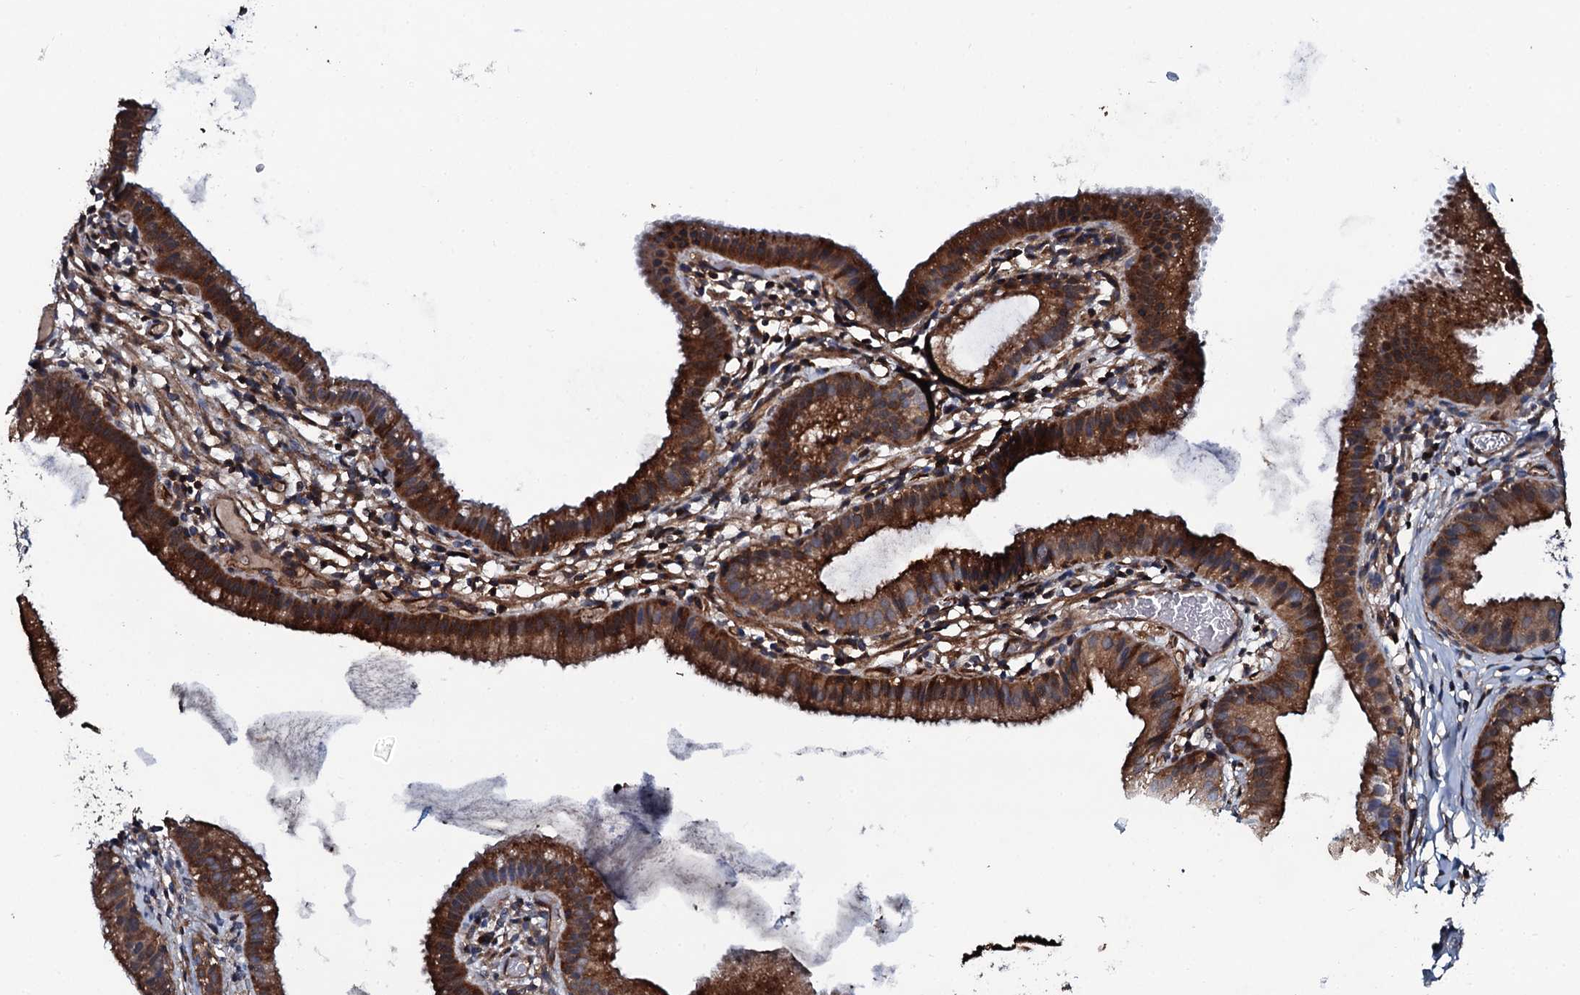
{"staining": {"intensity": "strong", "quantity": ">75%", "location": "cytoplasmic/membranous"}, "tissue": "gallbladder", "cell_type": "Glandular cells", "image_type": "normal", "snomed": [{"axis": "morphology", "description": "Normal tissue, NOS"}, {"axis": "topography", "description": "Gallbladder"}], "caption": "IHC micrograph of normal human gallbladder stained for a protein (brown), which displays high levels of strong cytoplasmic/membranous expression in approximately >75% of glandular cells.", "gene": "USPL1", "patient": {"sex": "female", "age": 46}}